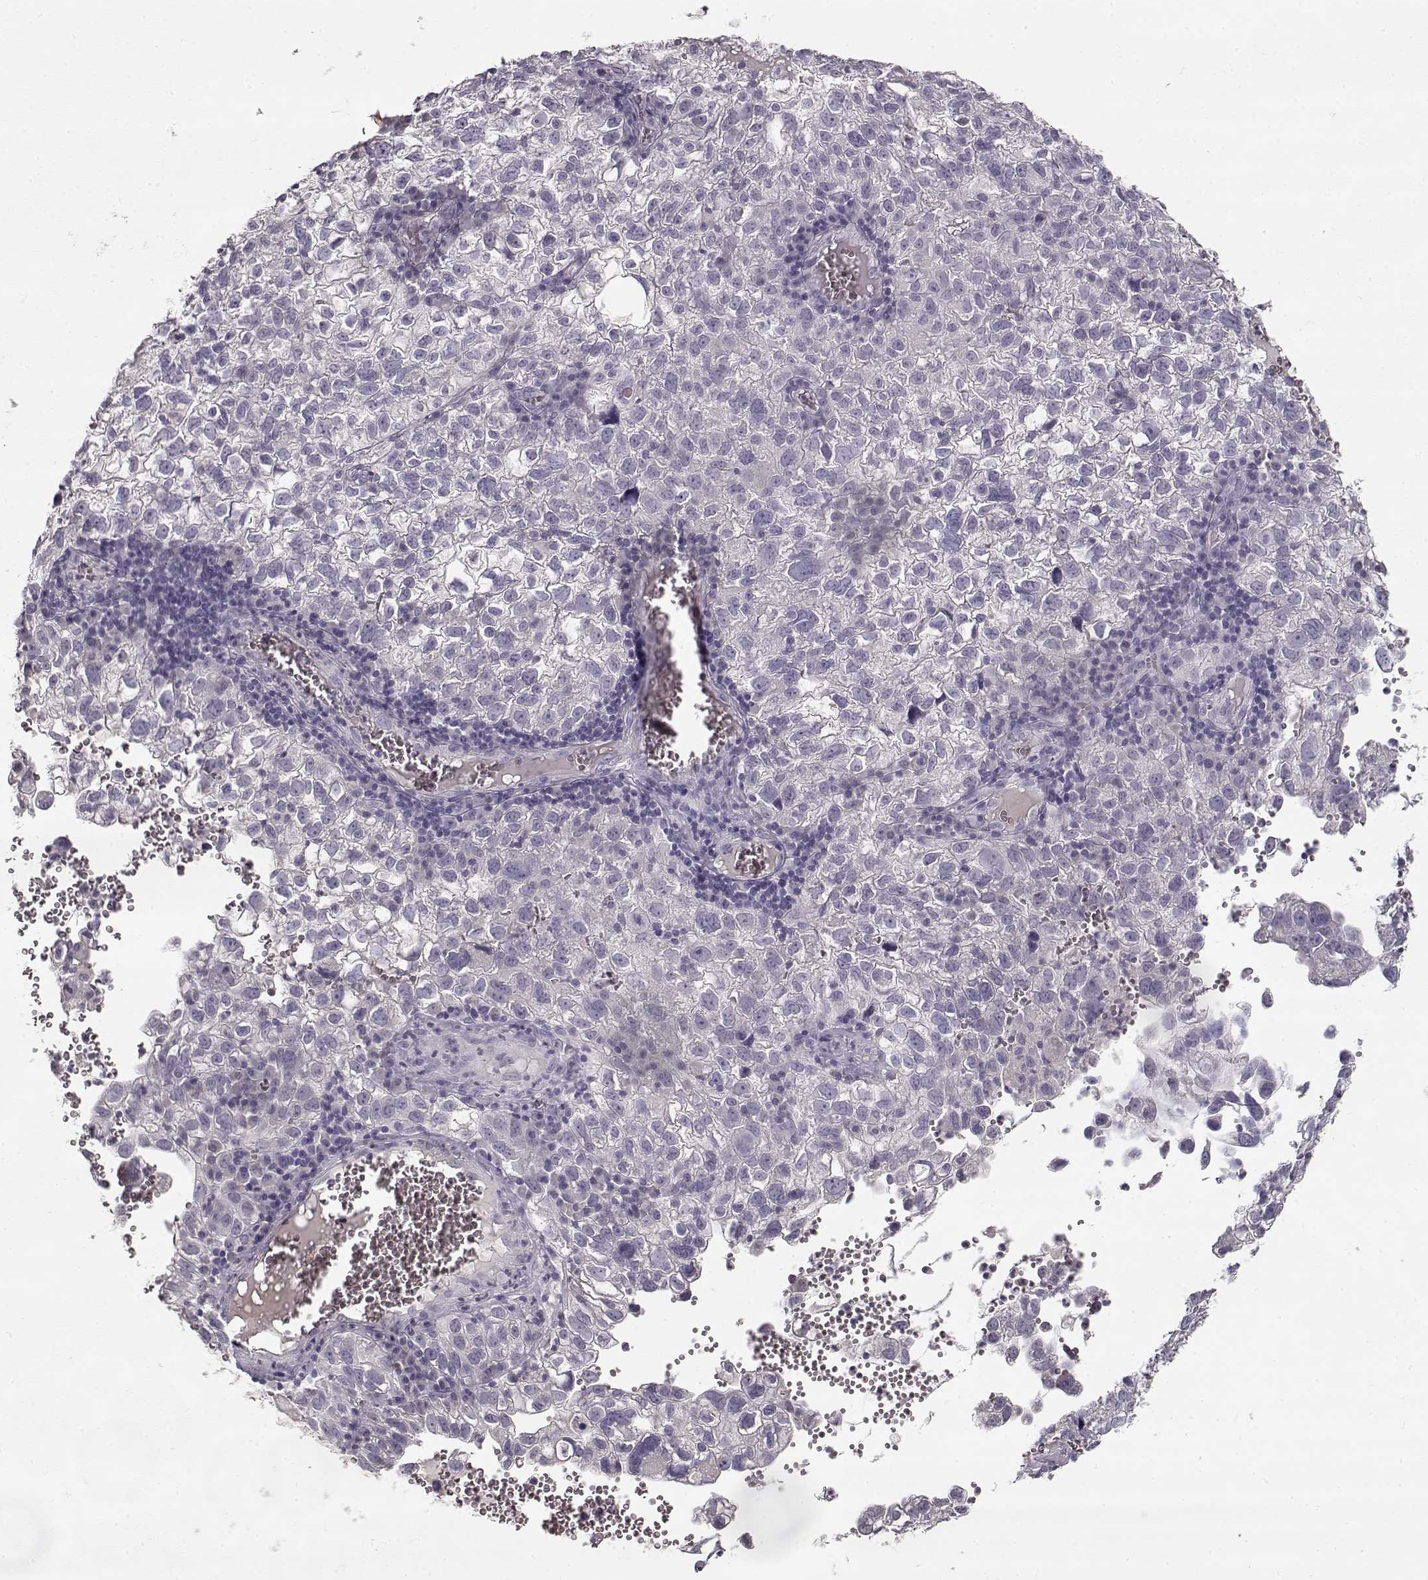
{"staining": {"intensity": "negative", "quantity": "none", "location": "none"}, "tissue": "cervical cancer", "cell_type": "Tumor cells", "image_type": "cancer", "snomed": [{"axis": "morphology", "description": "Squamous cell carcinoma, NOS"}, {"axis": "topography", "description": "Cervix"}], "caption": "The immunohistochemistry (IHC) histopathology image has no significant expression in tumor cells of cervical cancer tissue. (Stains: DAB immunohistochemistry (IHC) with hematoxylin counter stain, Microscopy: brightfield microscopy at high magnification).", "gene": "TPH2", "patient": {"sex": "female", "age": 55}}